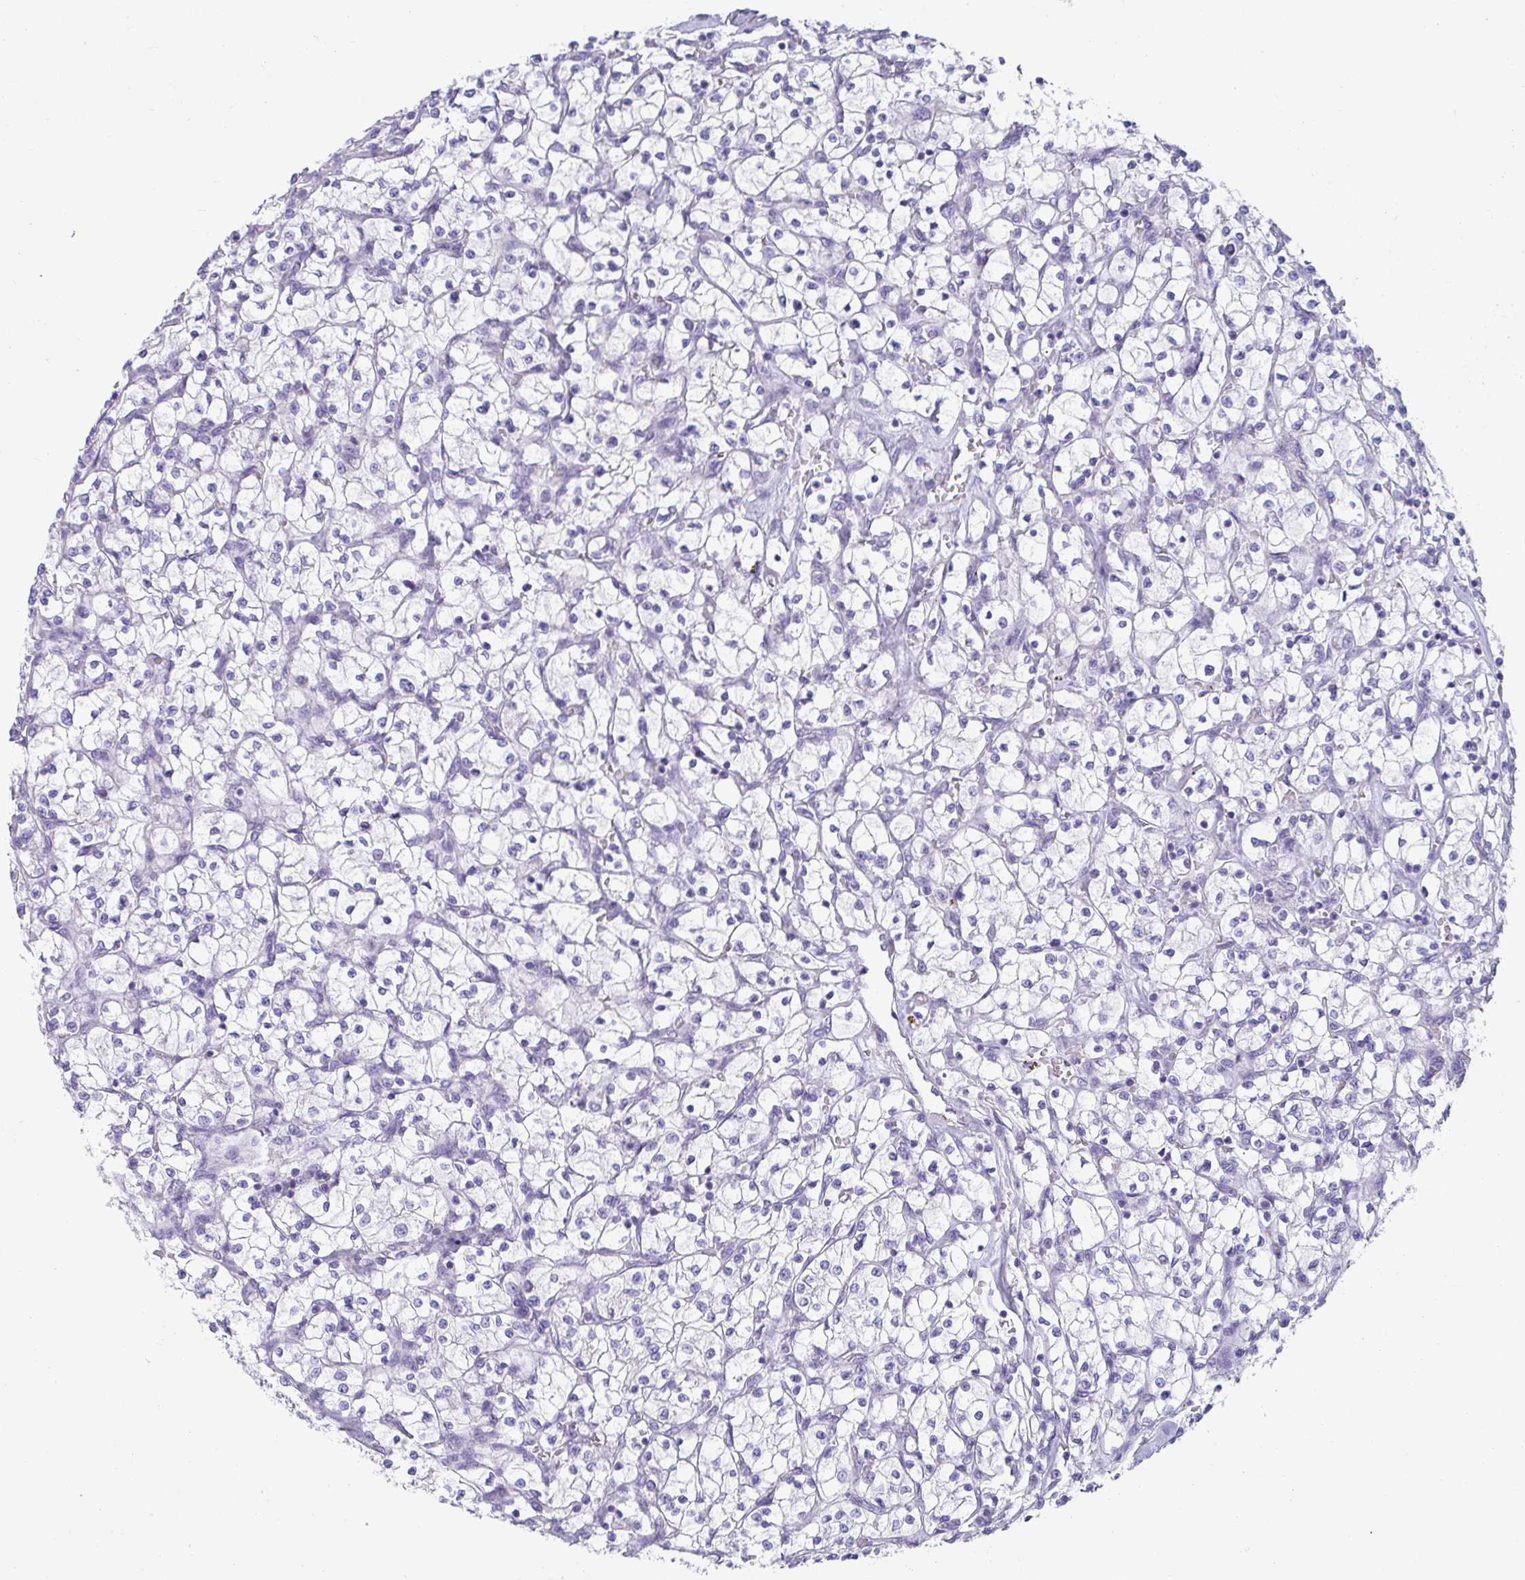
{"staining": {"intensity": "negative", "quantity": "none", "location": "none"}, "tissue": "renal cancer", "cell_type": "Tumor cells", "image_type": "cancer", "snomed": [{"axis": "morphology", "description": "Adenocarcinoma, NOS"}, {"axis": "topography", "description": "Kidney"}], "caption": "The photomicrograph reveals no staining of tumor cells in renal adenocarcinoma. (DAB IHC, high magnification).", "gene": "CXCR1", "patient": {"sex": "female", "age": 64}}